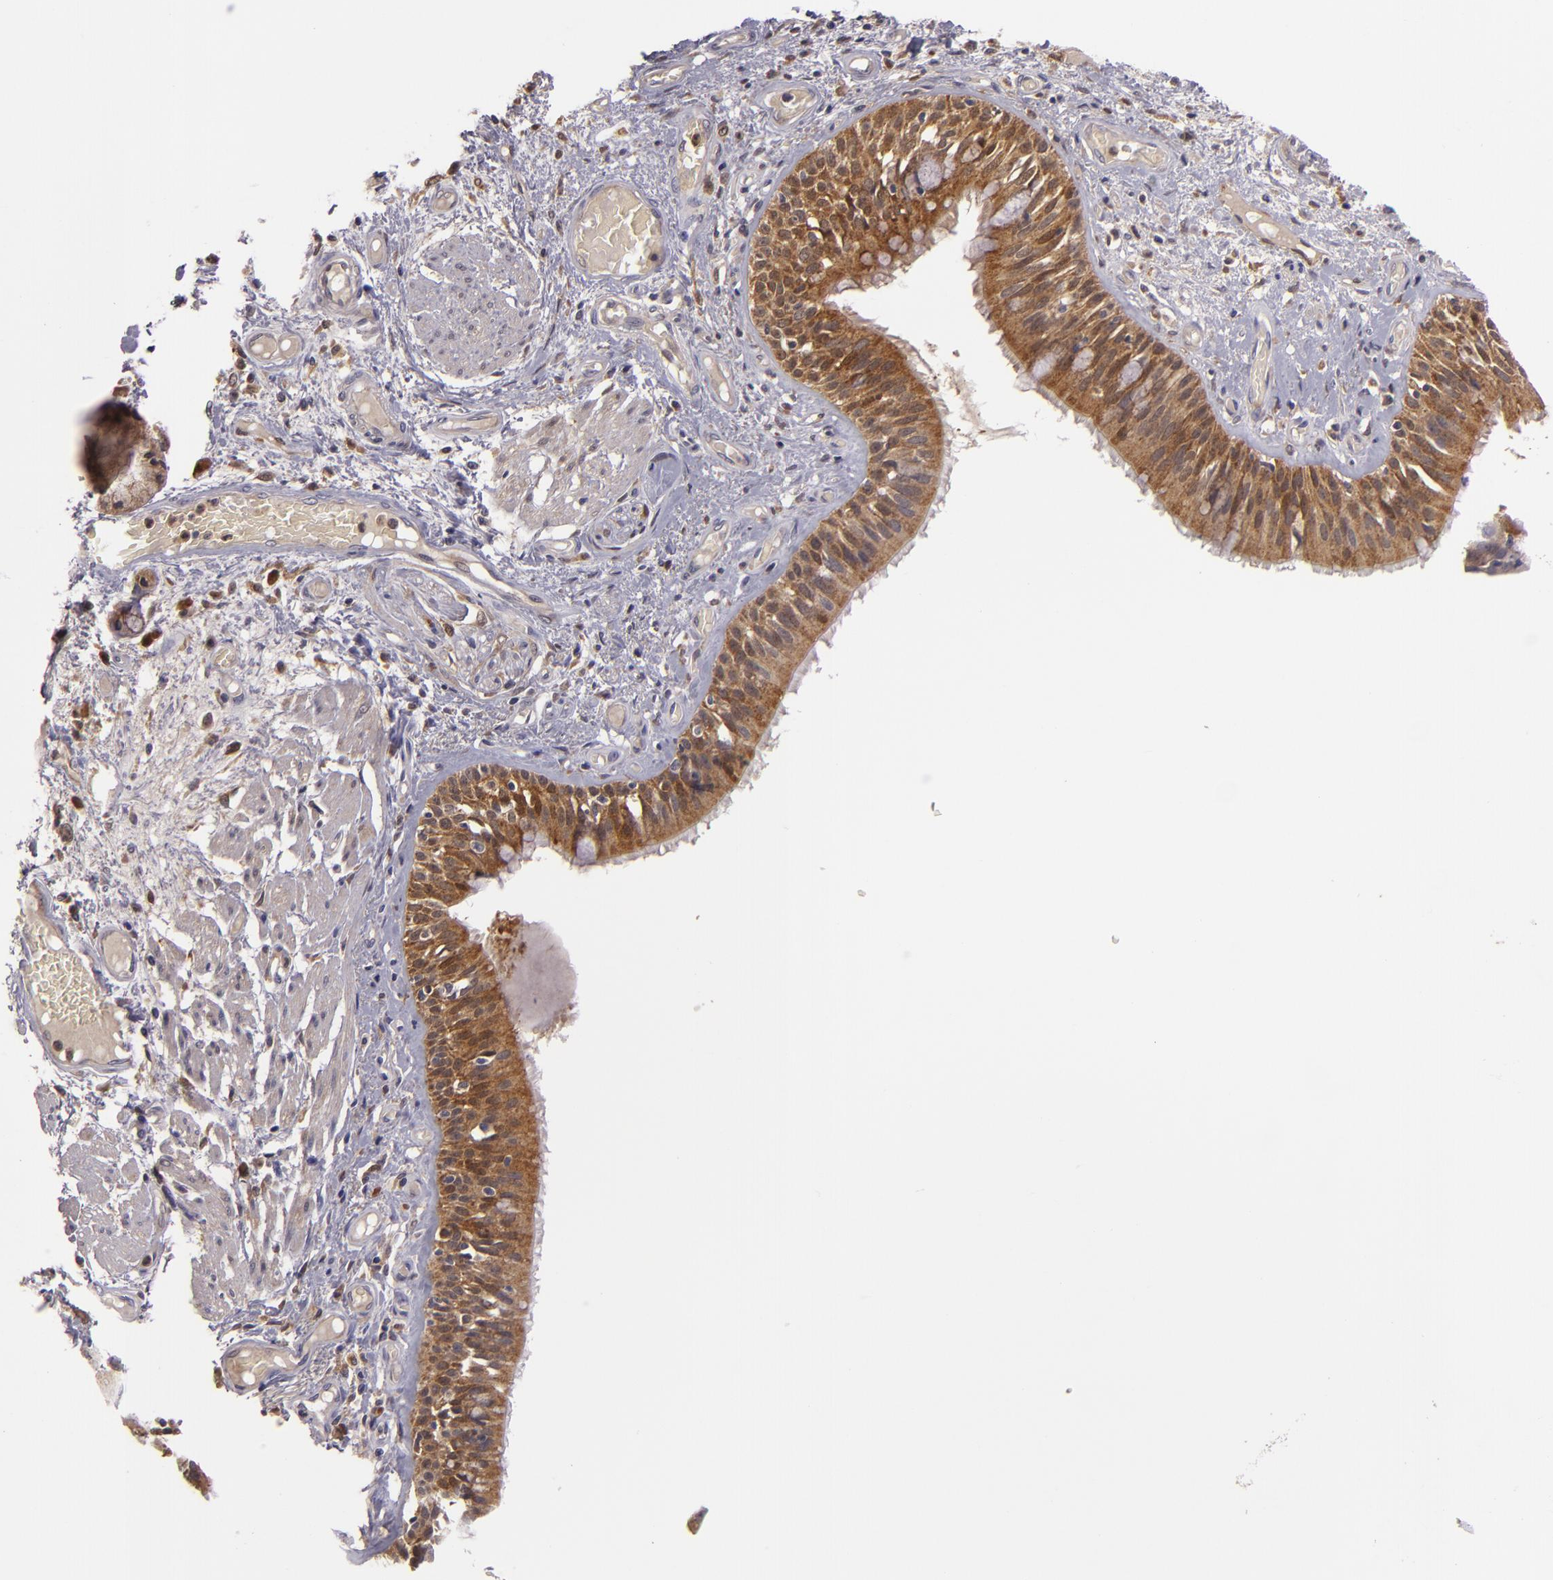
{"staining": {"intensity": "moderate", "quantity": ">75%", "location": "cytoplasmic/membranous"}, "tissue": "bronchus", "cell_type": "Respiratory epithelial cells", "image_type": "normal", "snomed": [{"axis": "morphology", "description": "Normal tissue, NOS"}, {"axis": "morphology", "description": "Squamous cell carcinoma, NOS"}, {"axis": "topography", "description": "Bronchus"}, {"axis": "topography", "description": "Lung"}], "caption": "An image of bronchus stained for a protein displays moderate cytoplasmic/membranous brown staining in respiratory epithelial cells.", "gene": "FHIT", "patient": {"sex": "female", "age": 47}}